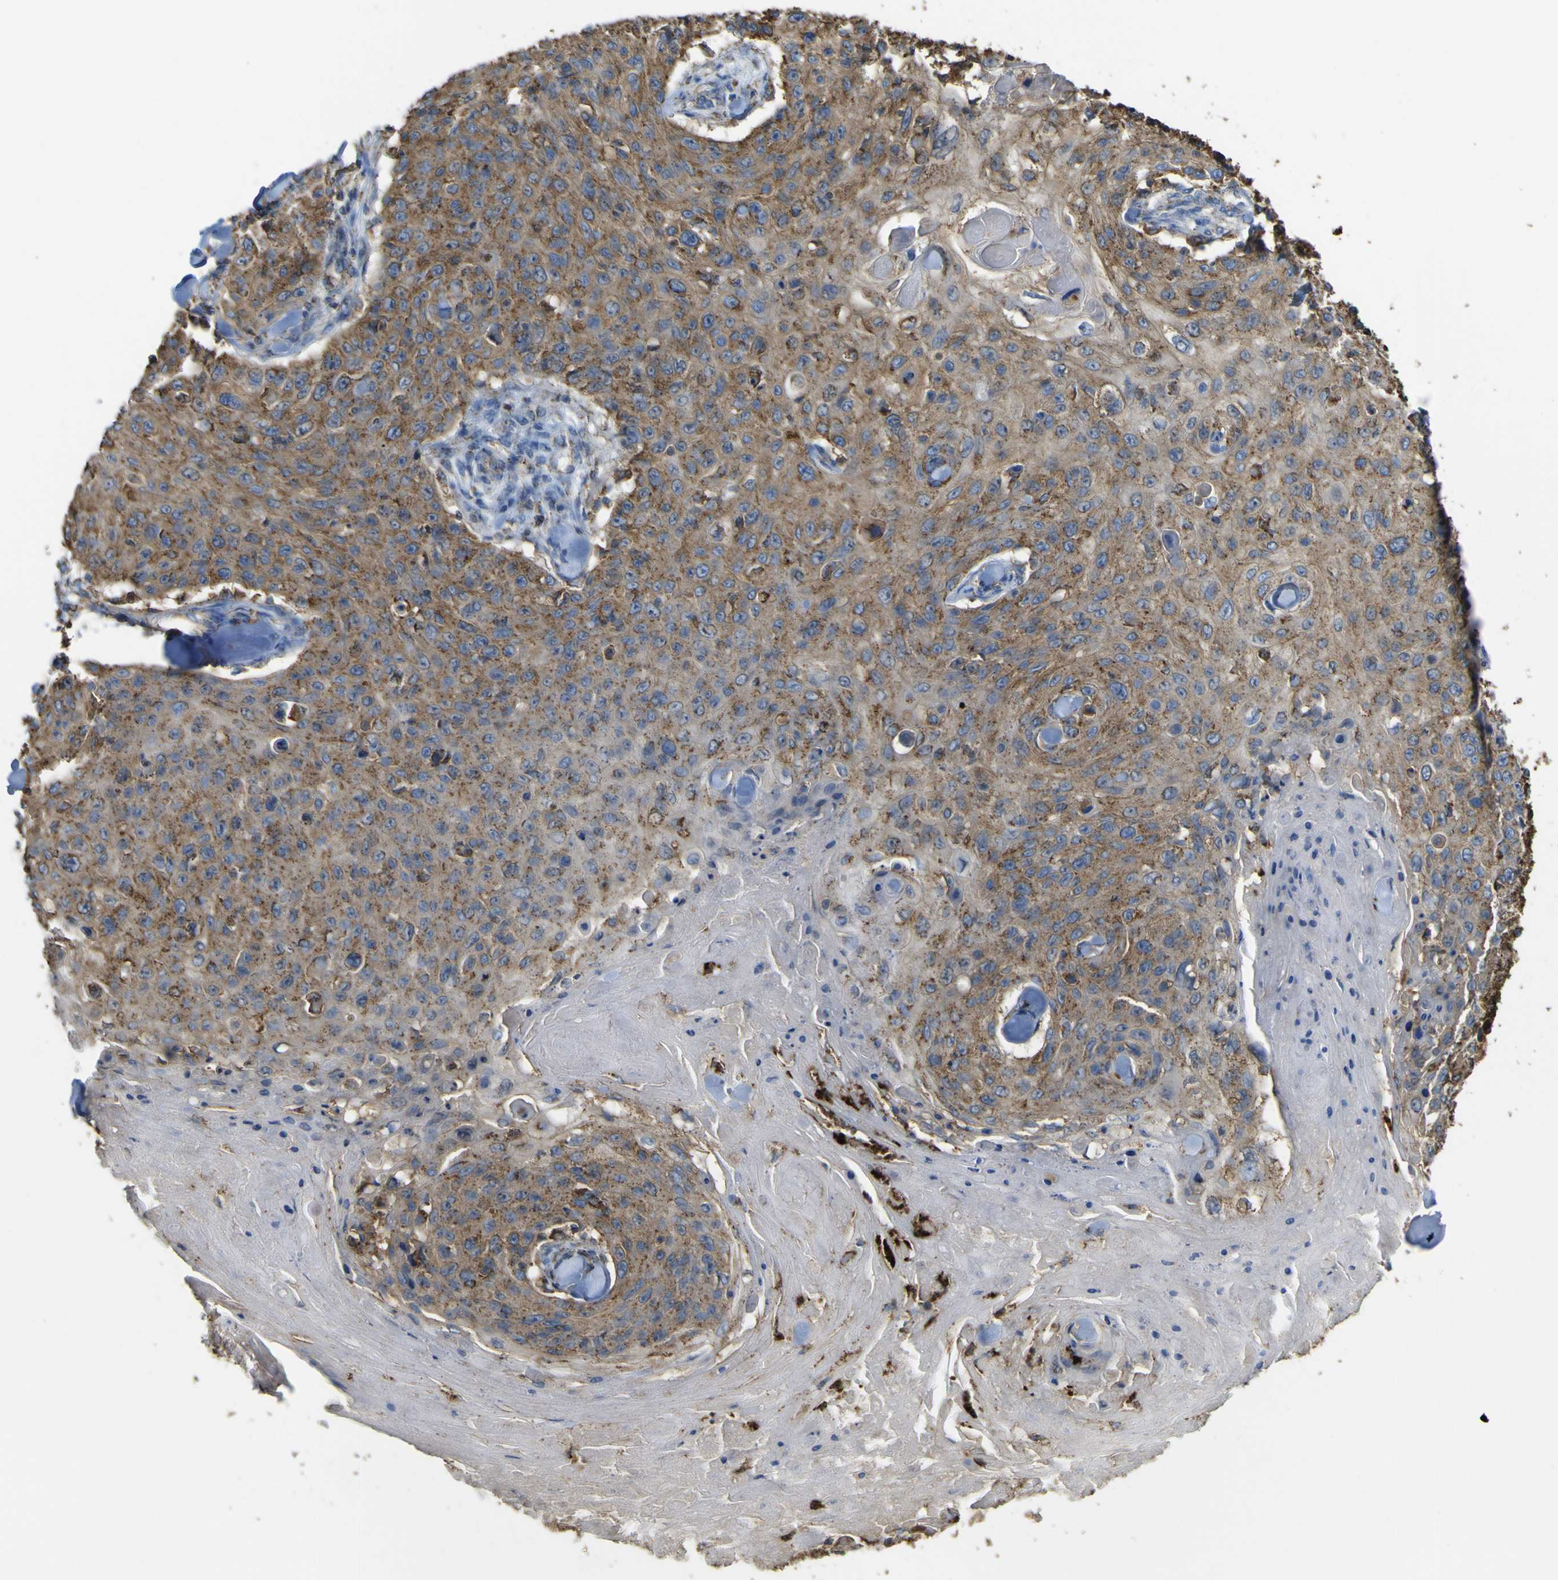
{"staining": {"intensity": "strong", "quantity": ">75%", "location": "cytoplasmic/membranous"}, "tissue": "skin cancer", "cell_type": "Tumor cells", "image_type": "cancer", "snomed": [{"axis": "morphology", "description": "Squamous cell carcinoma, NOS"}, {"axis": "topography", "description": "Skin"}], "caption": "This is an image of immunohistochemistry (IHC) staining of squamous cell carcinoma (skin), which shows strong staining in the cytoplasmic/membranous of tumor cells.", "gene": "ACSL3", "patient": {"sex": "male", "age": 86}}